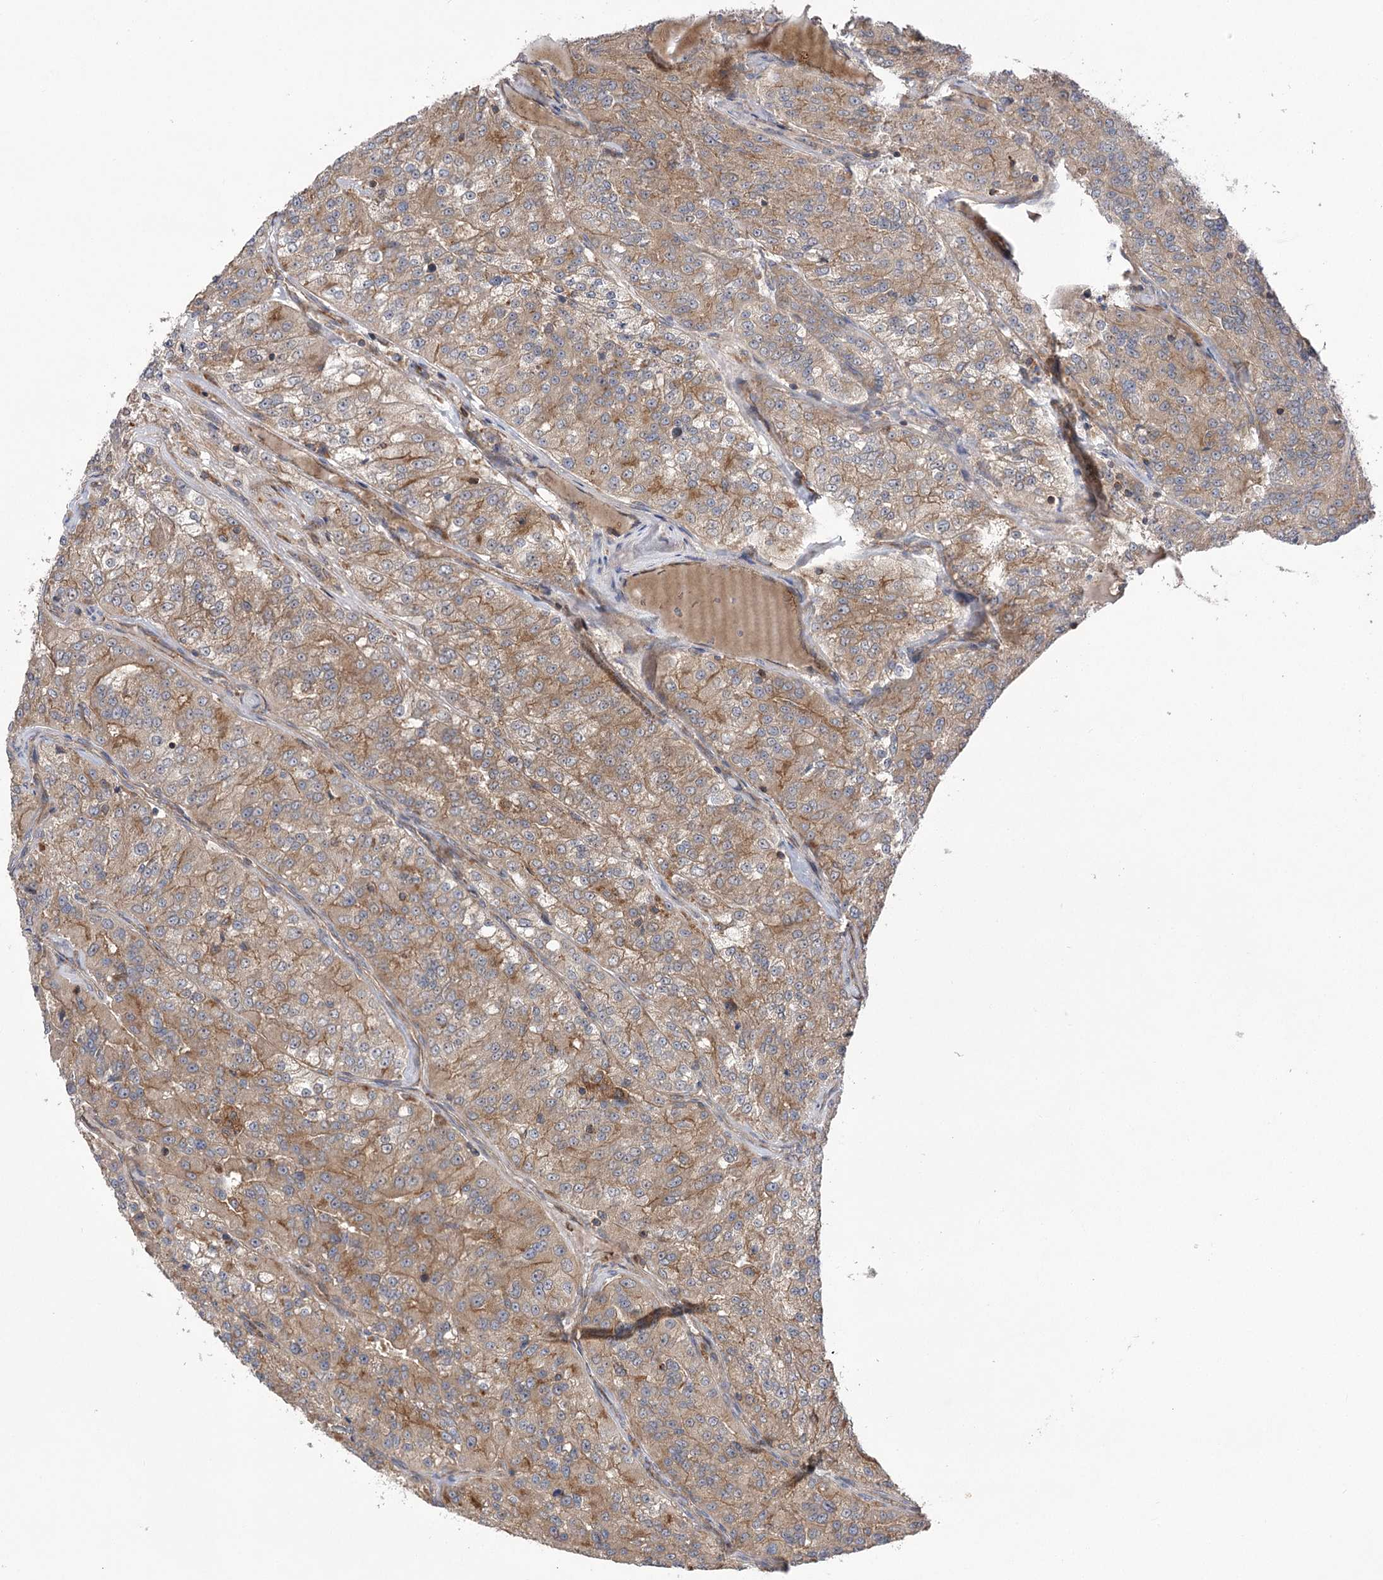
{"staining": {"intensity": "weak", "quantity": ">75%", "location": "cytoplasmic/membranous"}, "tissue": "renal cancer", "cell_type": "Tumor cells", "image_type": "cancer", "snomed": [{"axis": "morphology", "description": "Adenocarcinoma, NOS"}, {"axis": "topography", "description": "Kidney"}], "caption": "DAB (3,3'-diaminobenzidine) immunohistochemical staining of human adenocarcinoma (renal) exhibits weak cytoplasmic/membranous protein positivity in approximately >75% of tumor cells.", "gene": "VPS37B", "patient": {"sex": "female", "age": 63}}